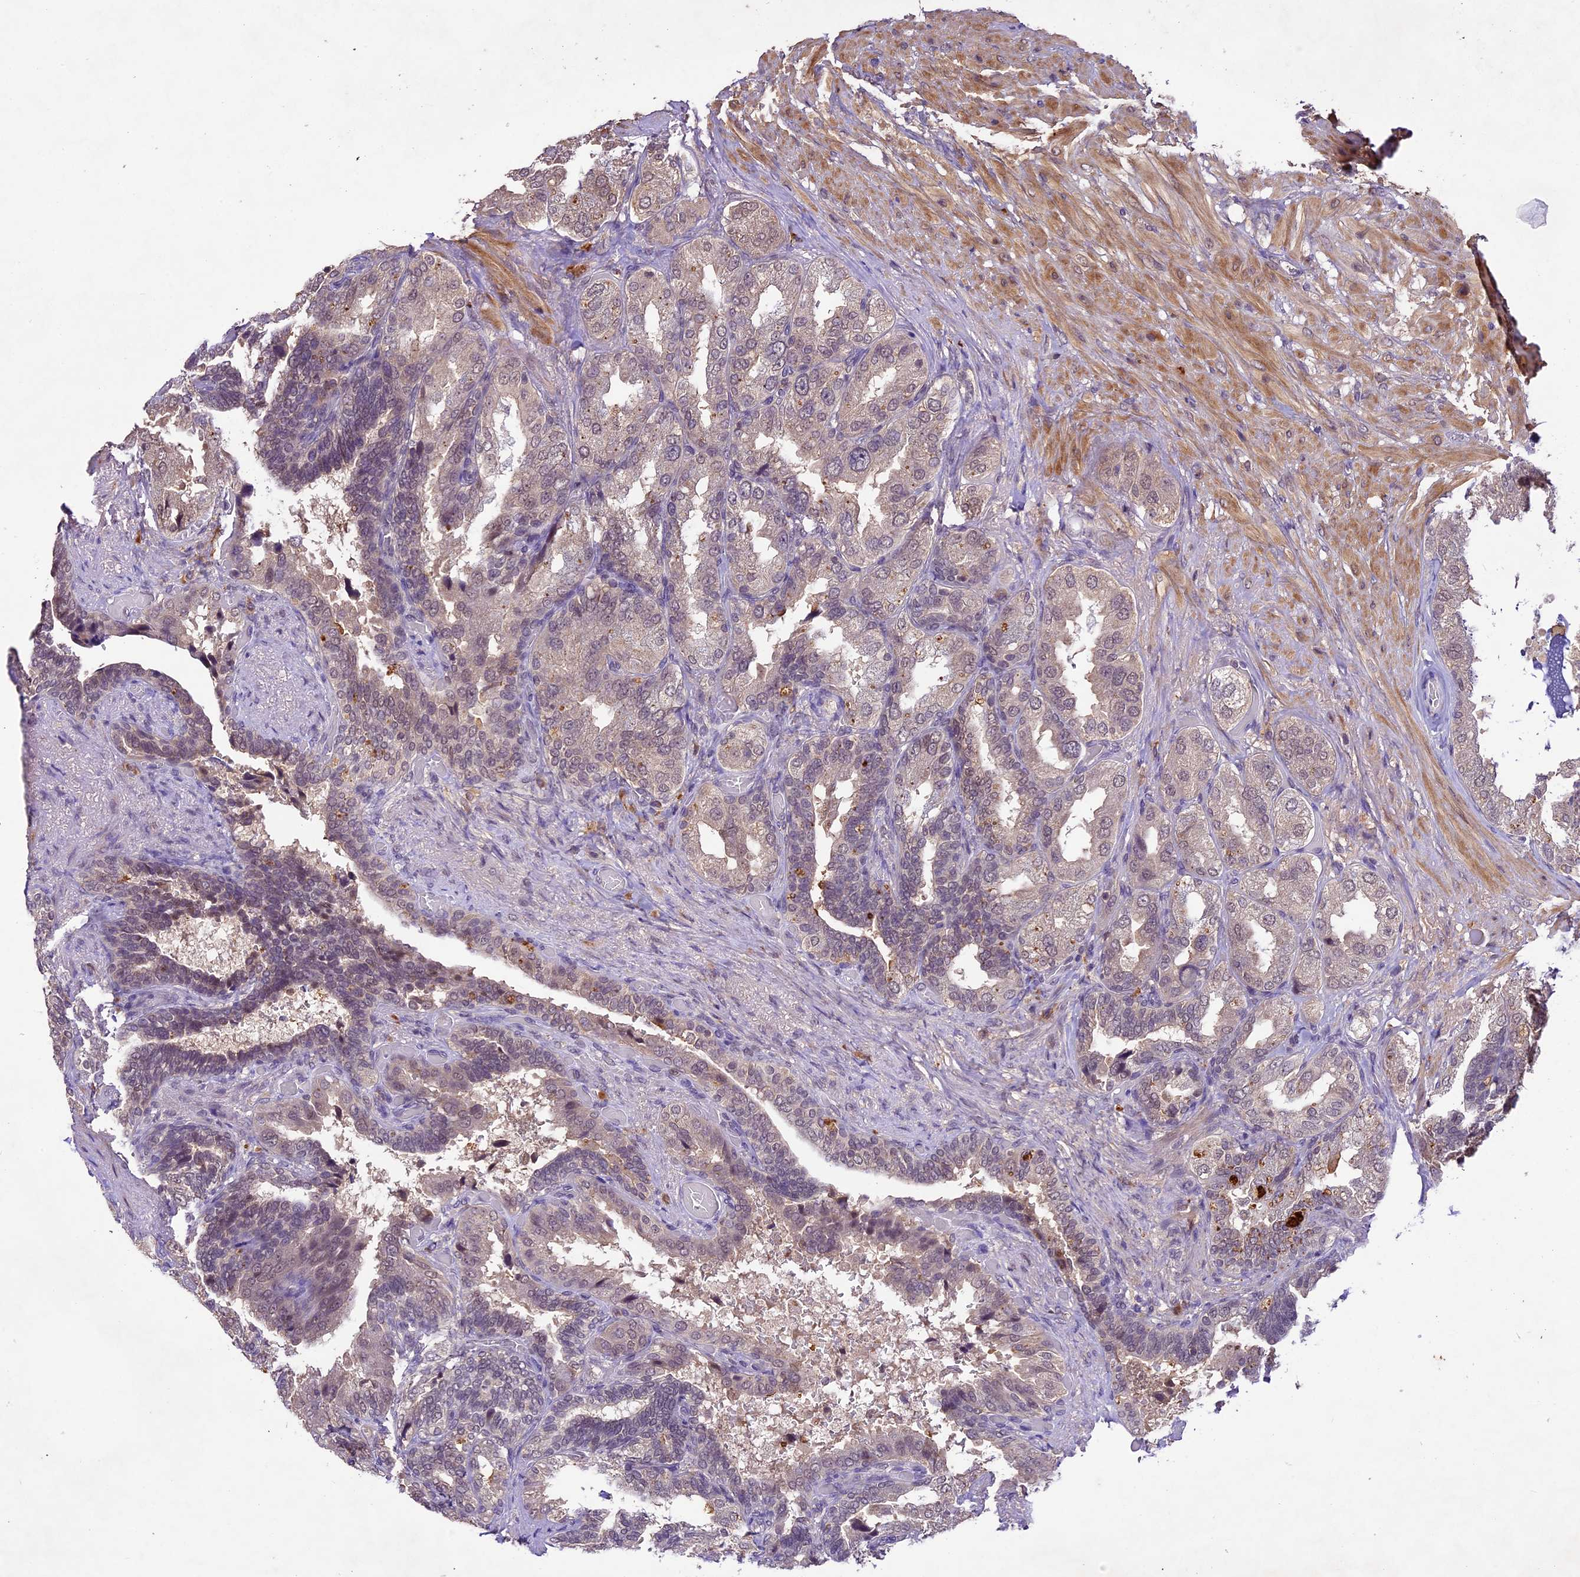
{"staining": {"intensity": "weak", "quantity": "25%-75%", "location": "cytoplasmic/membranous,nuclear"}, "tissue": "seminal vesicle", "cell_type": "Glandular cells", "image_type": "normal", "snomed": [{"axis": "morphology", "description": "Normal tissue, NOS"}, {"axis": "topography", "description": "Seminal veicle"}, {"axis": "topography", "description": "Peripheral nerve tissue"}], "caption": "Human seminal vesicle stained with a brown dye shows weak cytoplasmic/membranous,nuclear positive expression in approximately 25%-75% of glandular cells.", "gene": "ATP10A", "patient": {"sex": "male", "age": 63}}